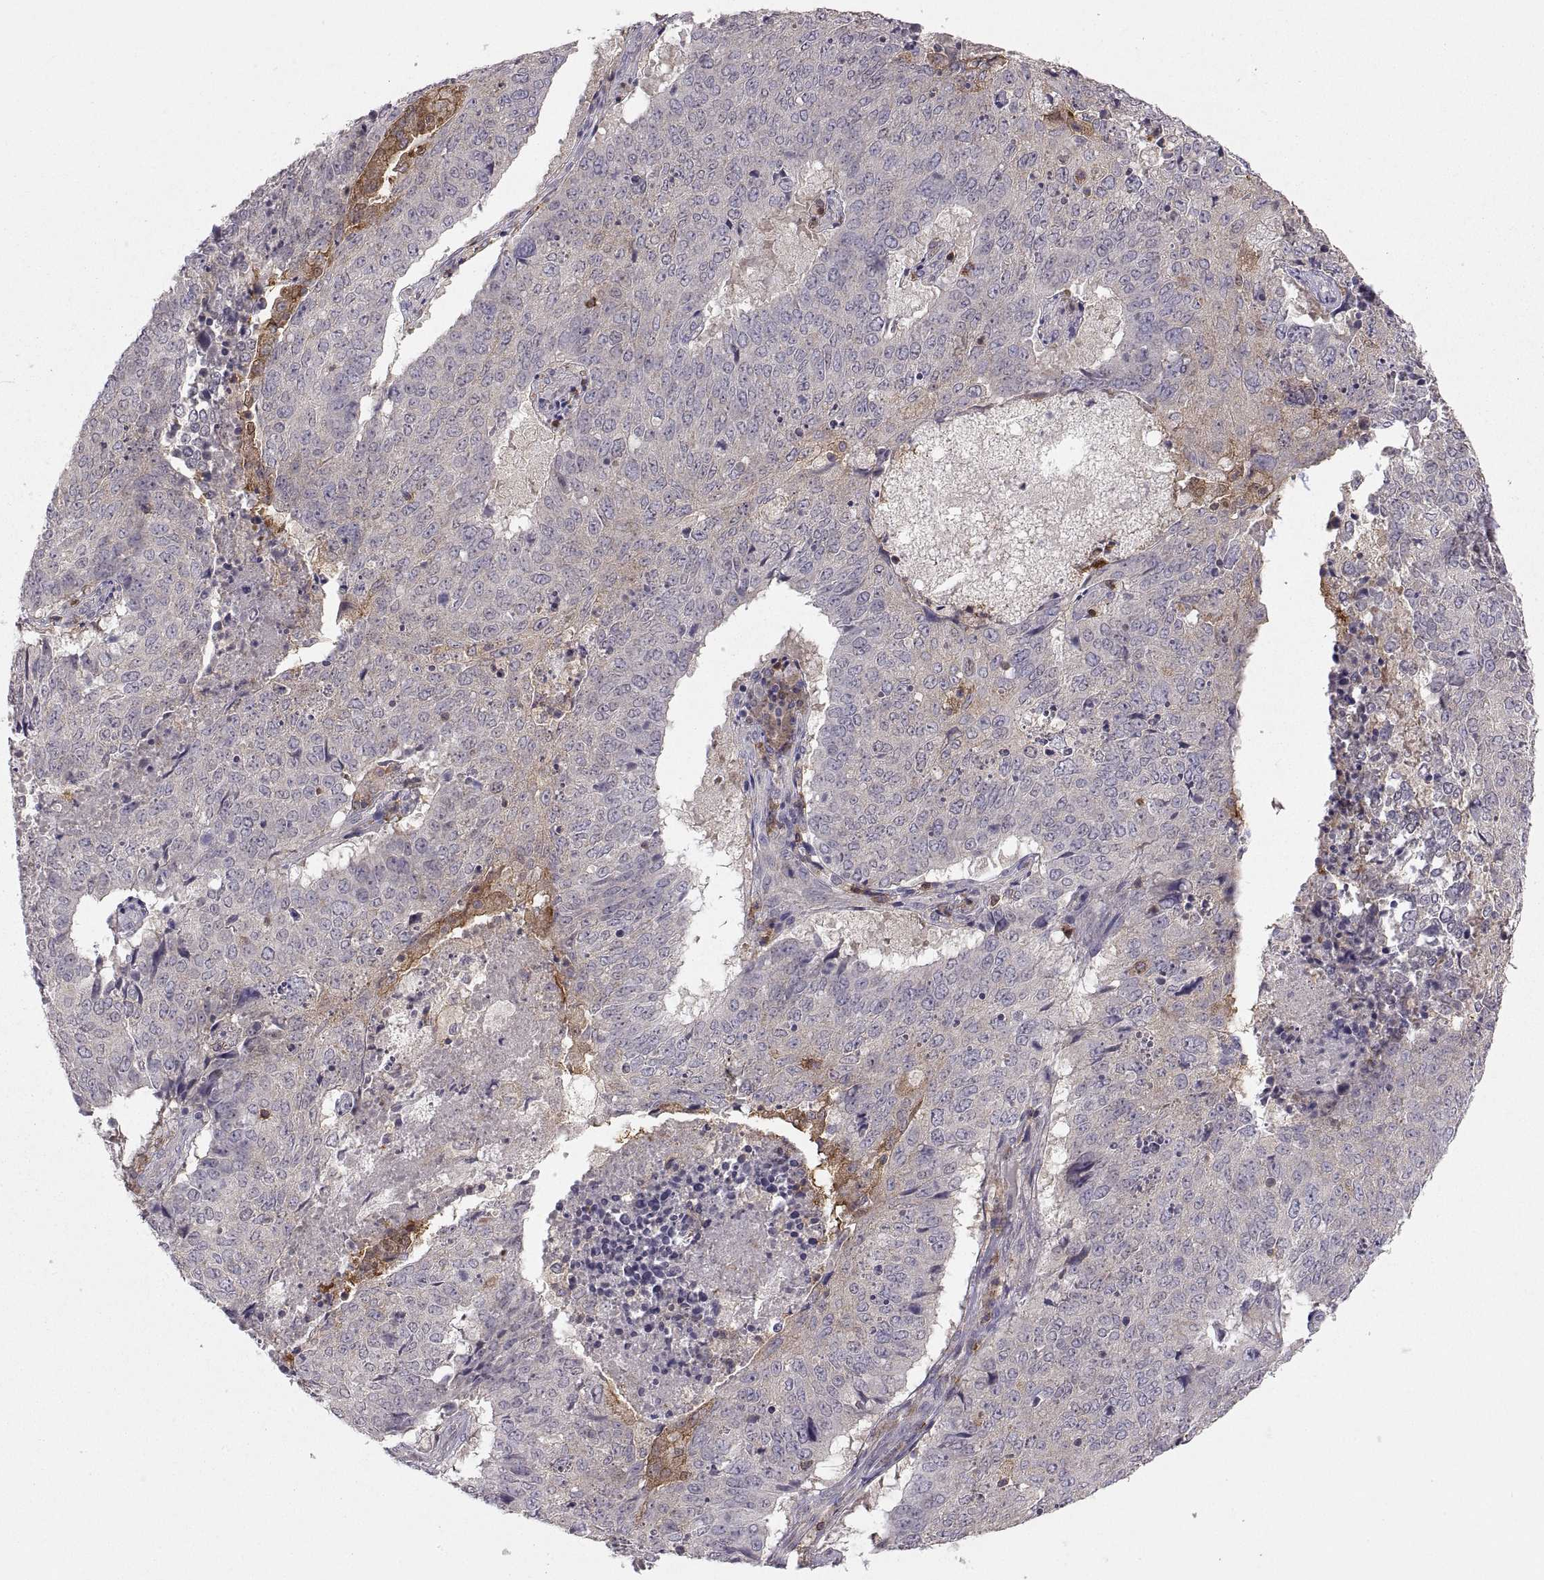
{"staining": {"intensity": "moderate", "quantity": "<25%", "location": "cytoplasmic/membranous"}, "tissue": "lung cancer", "cell_type": "Tumor cells", "image_type": "cancer", "snomed": [{"axis": "morphology", "description": "Normal tissue, NOS"}, {"axis": "morphology", "description": "Squamous cell carcinoma, NOS"}, {"axis": "topography", "description": "Bronchus"}, {"axis": "topography", "description": "Lung"}], "caption": "High-magnification brightfield microscopy of lung cancer stained with DAB (3,3'-diaminobenzidine) (brown) and counterstained with hematoxylin (blue). tumor cells exhibit moderate cytoplasmic/membranous expression is present in about<25% of cells.", "gene": "EZR", "patient": {"sex": "male", "age": 64}}